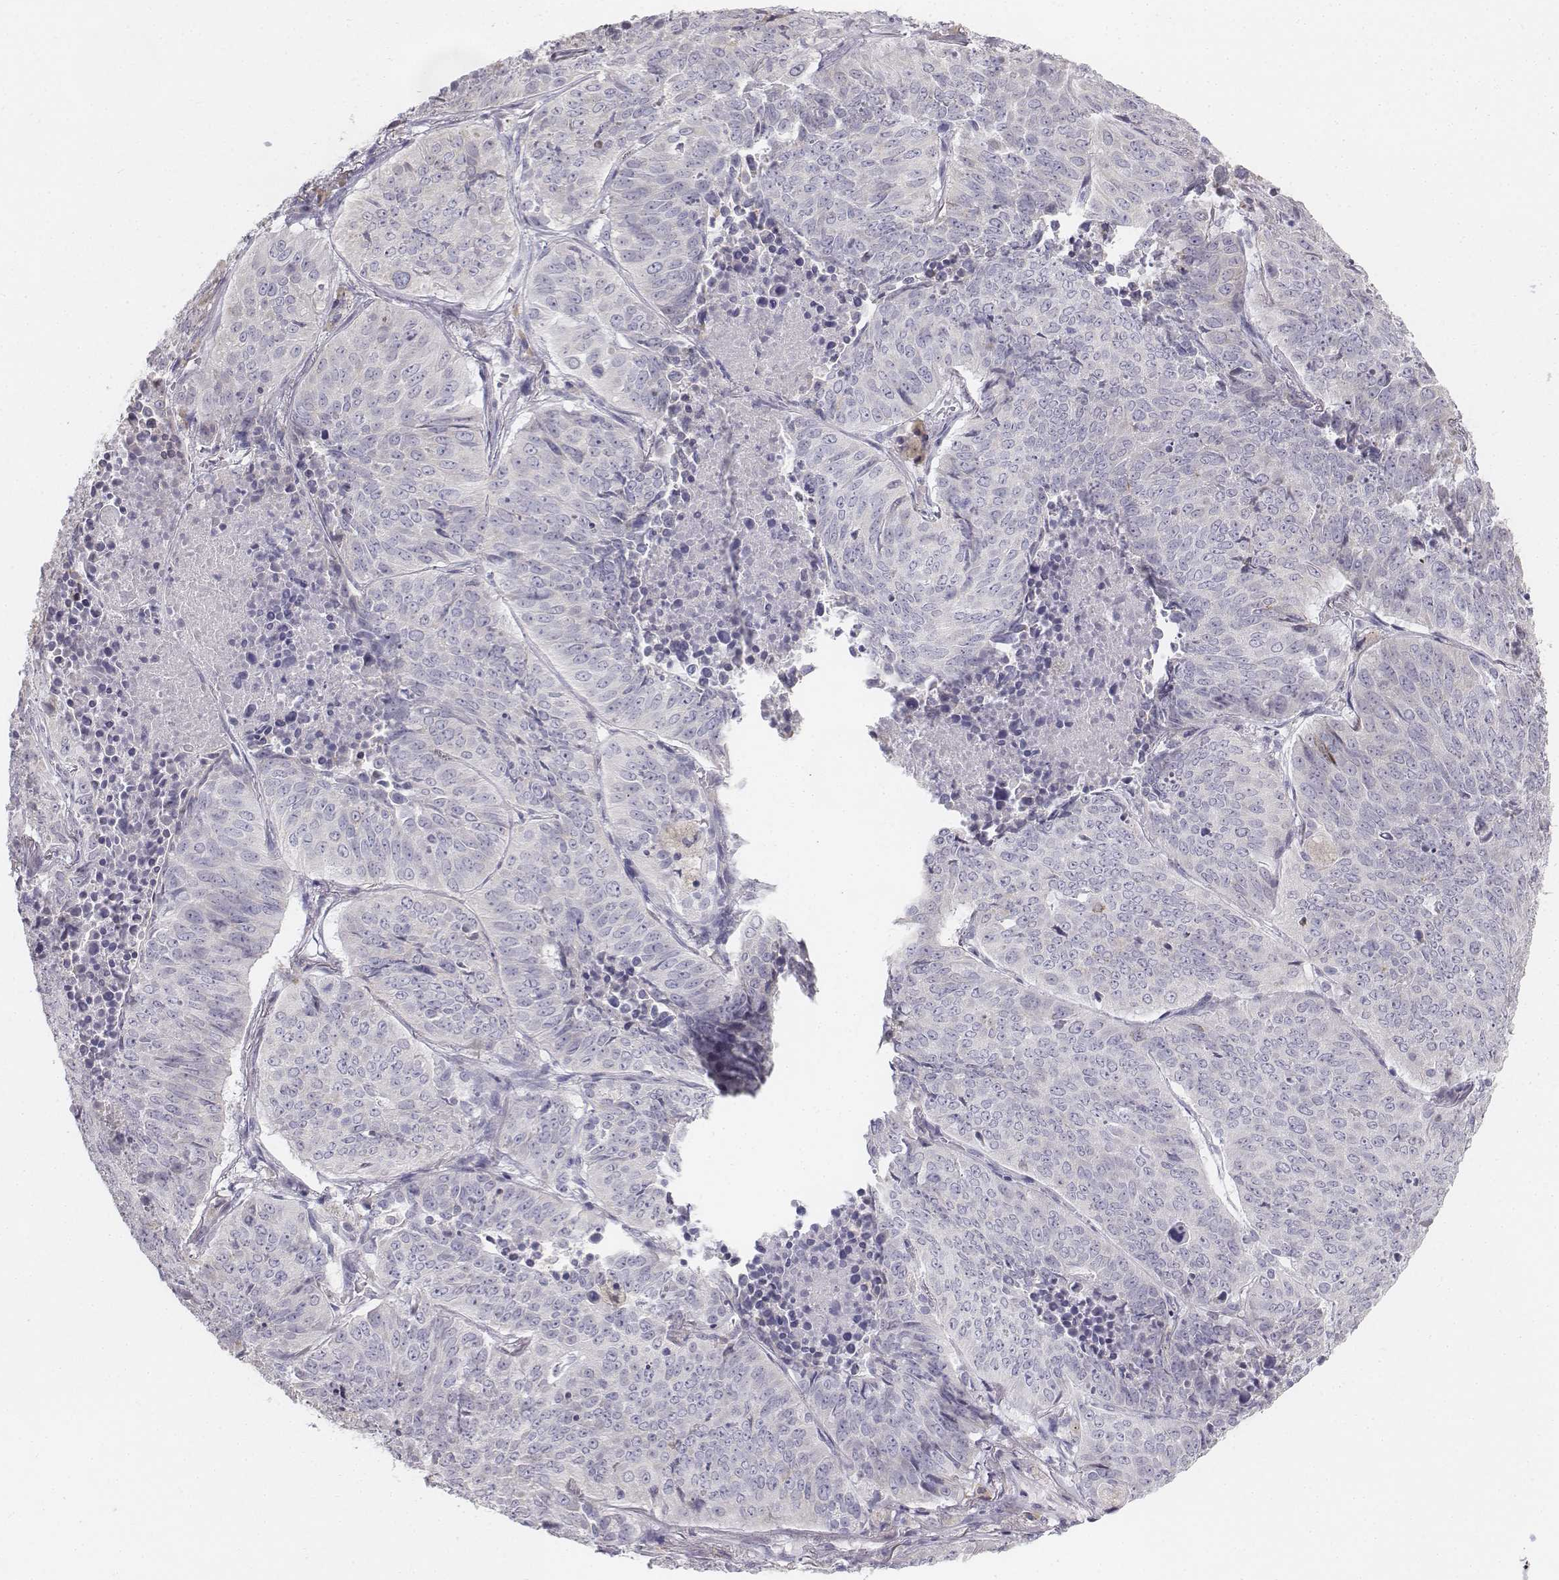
{"staining": {"intensity": "negative", "quantity": "none", "location": "none"}, "tissue": "lung cancer", "cell_type": "Tumor cells", "image_type": "cancer", "snomed": [{"axis": "morphology", "description": "Normal tissue, NOS"}, {"axis": "morphology", "description": "Squamous cell carcinoma, NOS"}, {"axis": "topography", "description": "Bronchus"}, {"axis": "topography", "description": "Lung"}], "caption": "Immunohistochemical staining of human squamous cell carcinoma (lung) exhibits no significant staining in tumor cells. The staining is performed using DAB (3,3'-diaminobenzidine) brown chromogen with nuclei counter-stained in using hematoxylin.", "gene": "PENK", "patient": {"sex": "male", "age": 64}}